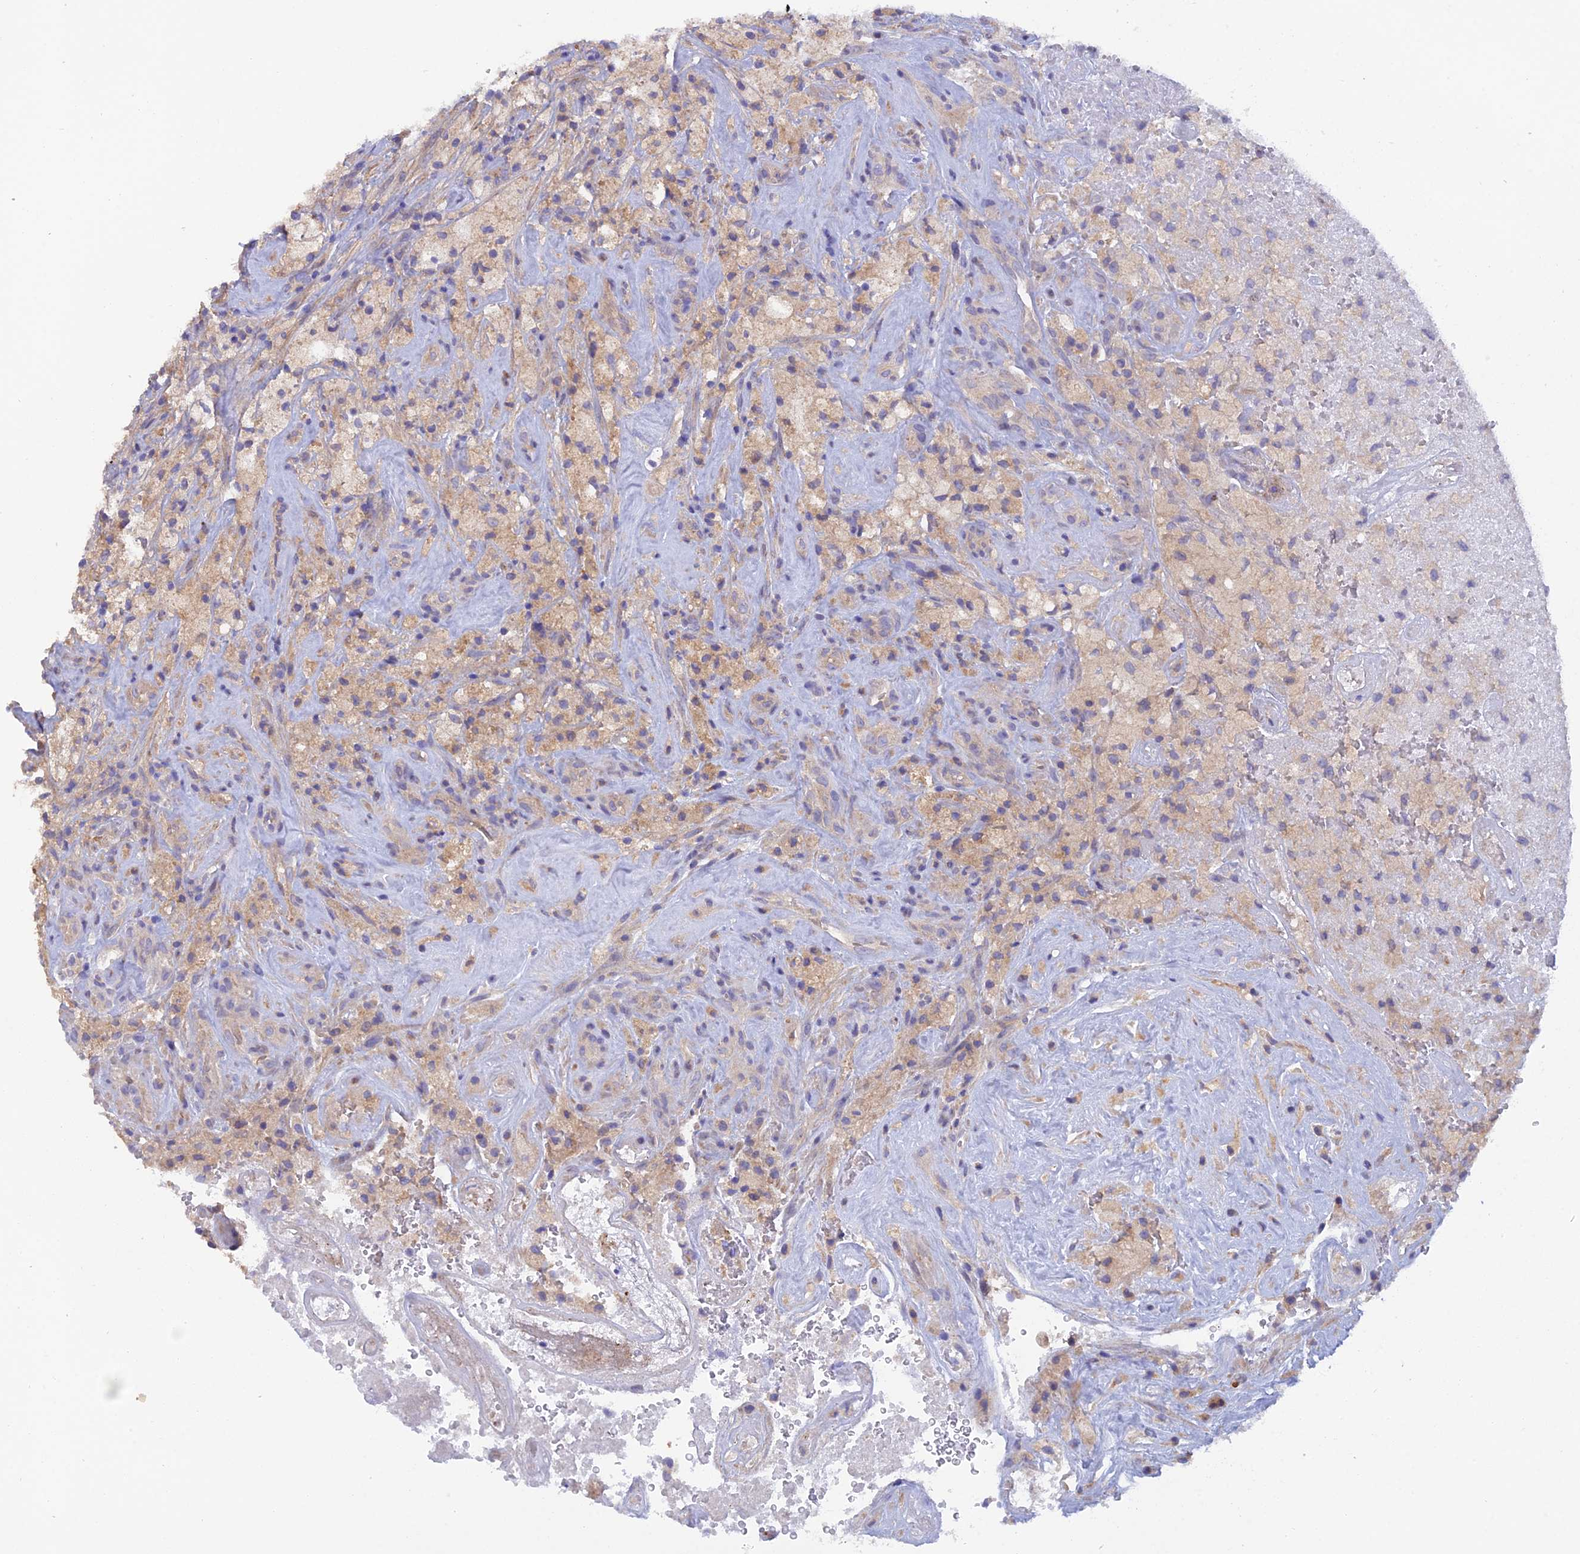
{"staining": {"intensity": "weak", "quantity": "<25%", "location": "cytoplasmic/membranous"}, "tissue": "glioma", "cell_type": "Tumor cells", "image_type": "cancer", "snomed": [{"axis": "morphology", "description": "Glioma, malignant, High grade"}, {"axis": "topography", "description": "Brain"}], "caption": "The histopathology image shows no staining of tumor cells in glioma.", "gene": "FZR1", "patient": {"sex": "male", "age": 69}}